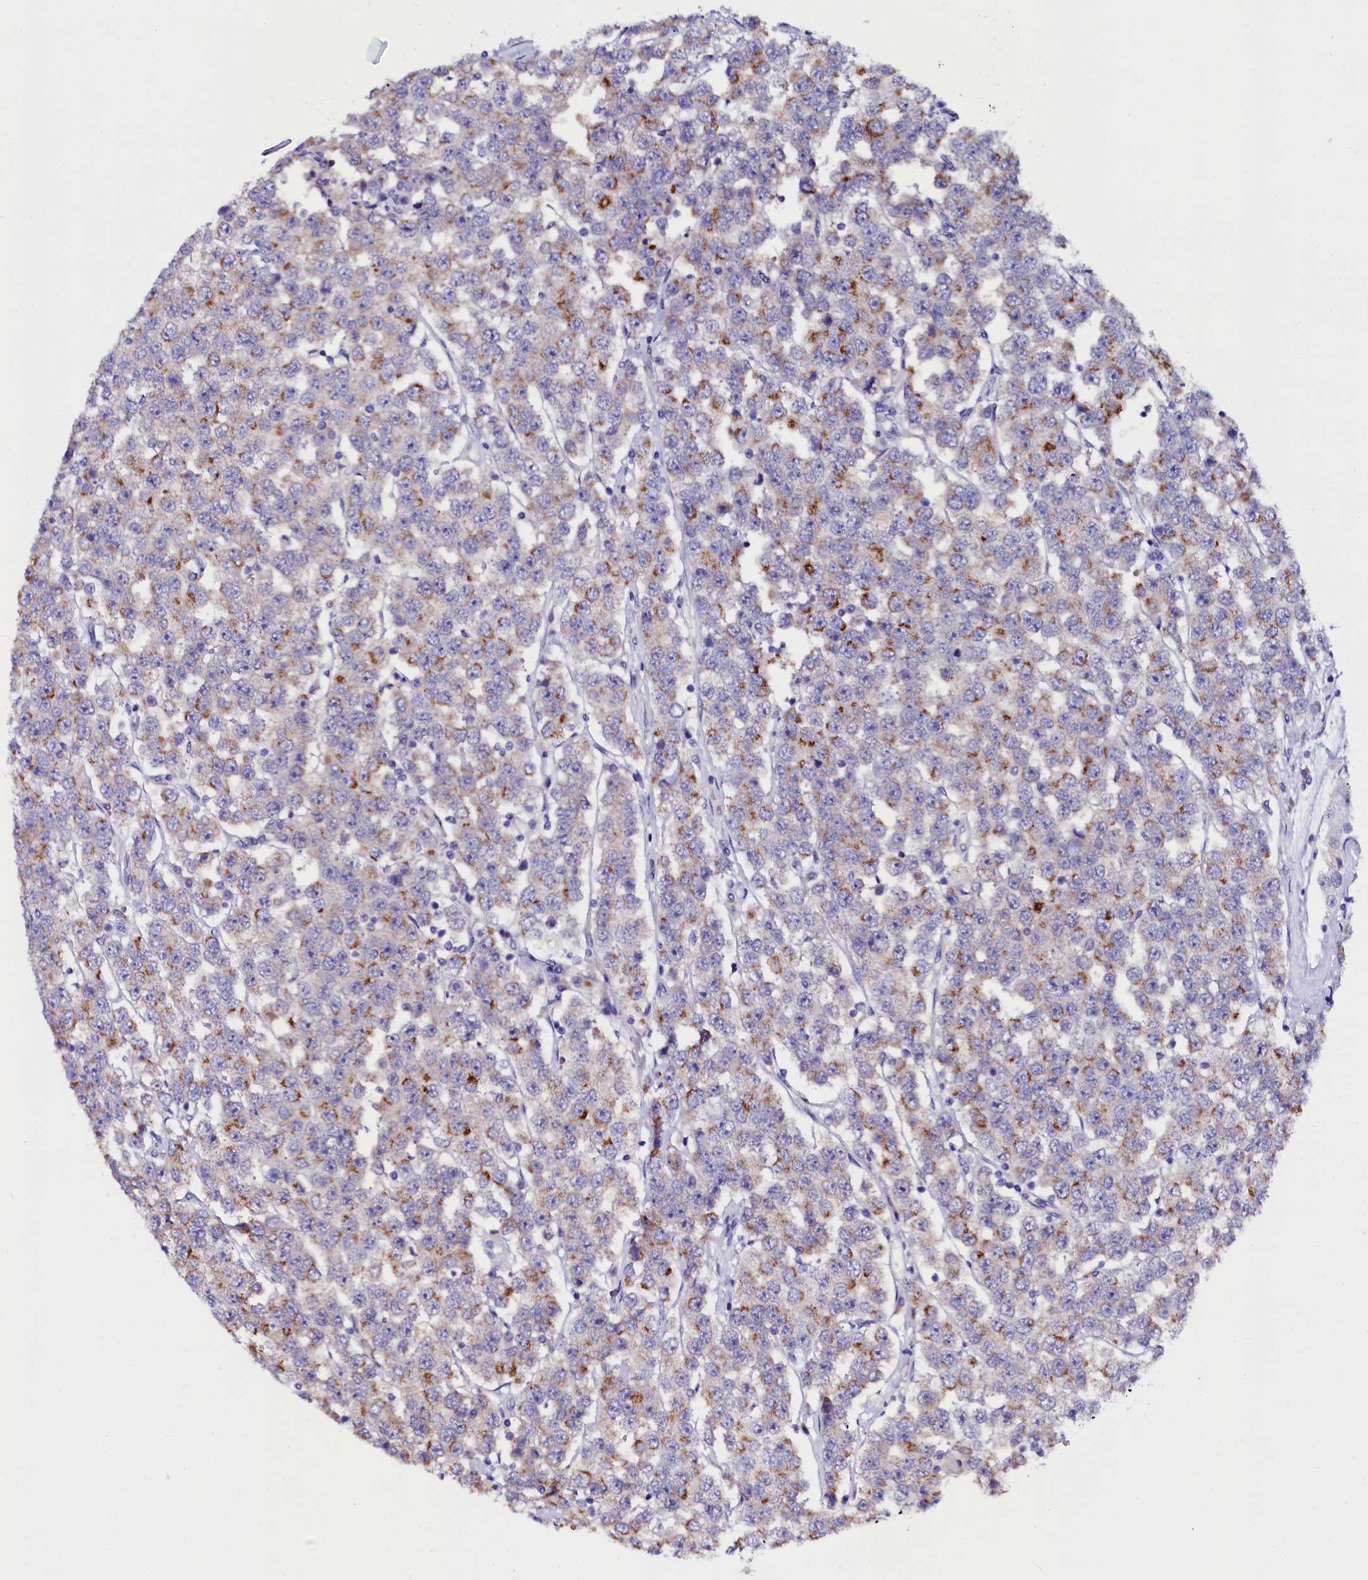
{"staining": {"intensity": "moderate", "quantity": "25%-75%", "location": "cytoplasmic/membranous"}, "tissue": "testis cancer", "cell_type": "Tumor cells", "image_type": "cancer", "snomed": [{"axis": "morphology", "description": "Seminoma, NOS"}, {"axis": "topography", "description": "Testis"}], "caption": "A photomicrograph of human testis cancer stained for a protein shows moderate cytoplasmic/membranous brown staining in tumor cells.", "gene": "OTOL1", "patient": {"sex": "male", "age": 28}}